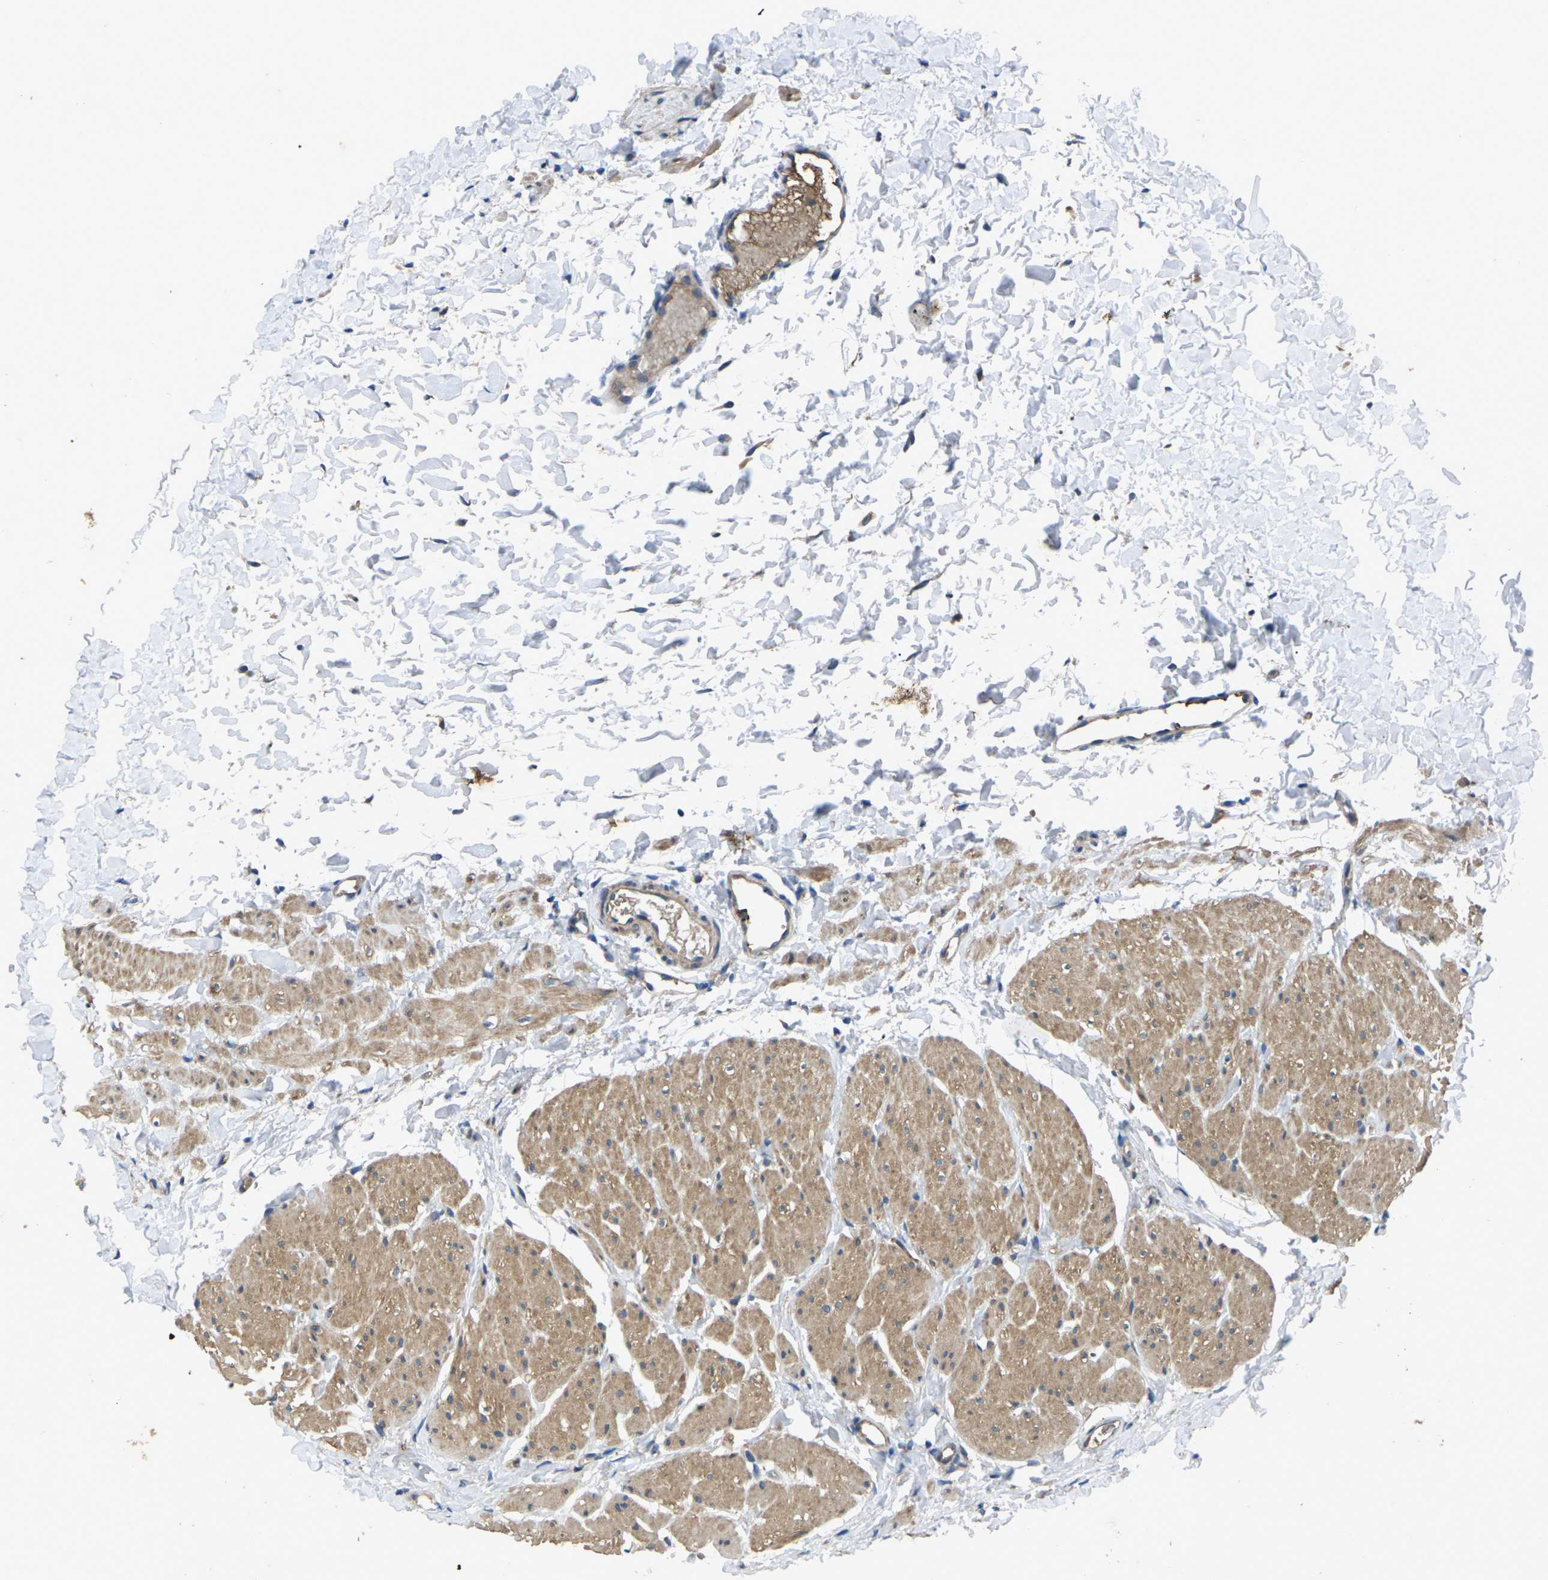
{"staining": {"intensity": "moderate", "quantity": "25%-75%", "location": "cytoplasmic/membranous"}, "tissue": "smooth muscle", "cell_type": "Smooth muscle cells", "image_type": "normal", "snomed": [{"axis": "morphology", "description": "Normal tissue, NOS"}, {"axis": "topography", "description": "Smooth muscle"}], "caption": "The image demonstrates immunohistochemical staining of normal smooth muscle. There is moderate cytoplasmic/membranous positivity is identified in approximately 25%-75% of smooth muscle cells. The protein of interest is shown in brown color, while the nuclei are stained blue.", "gene": "KIF1B", "patient": {"sex": "male", "age": 16}}